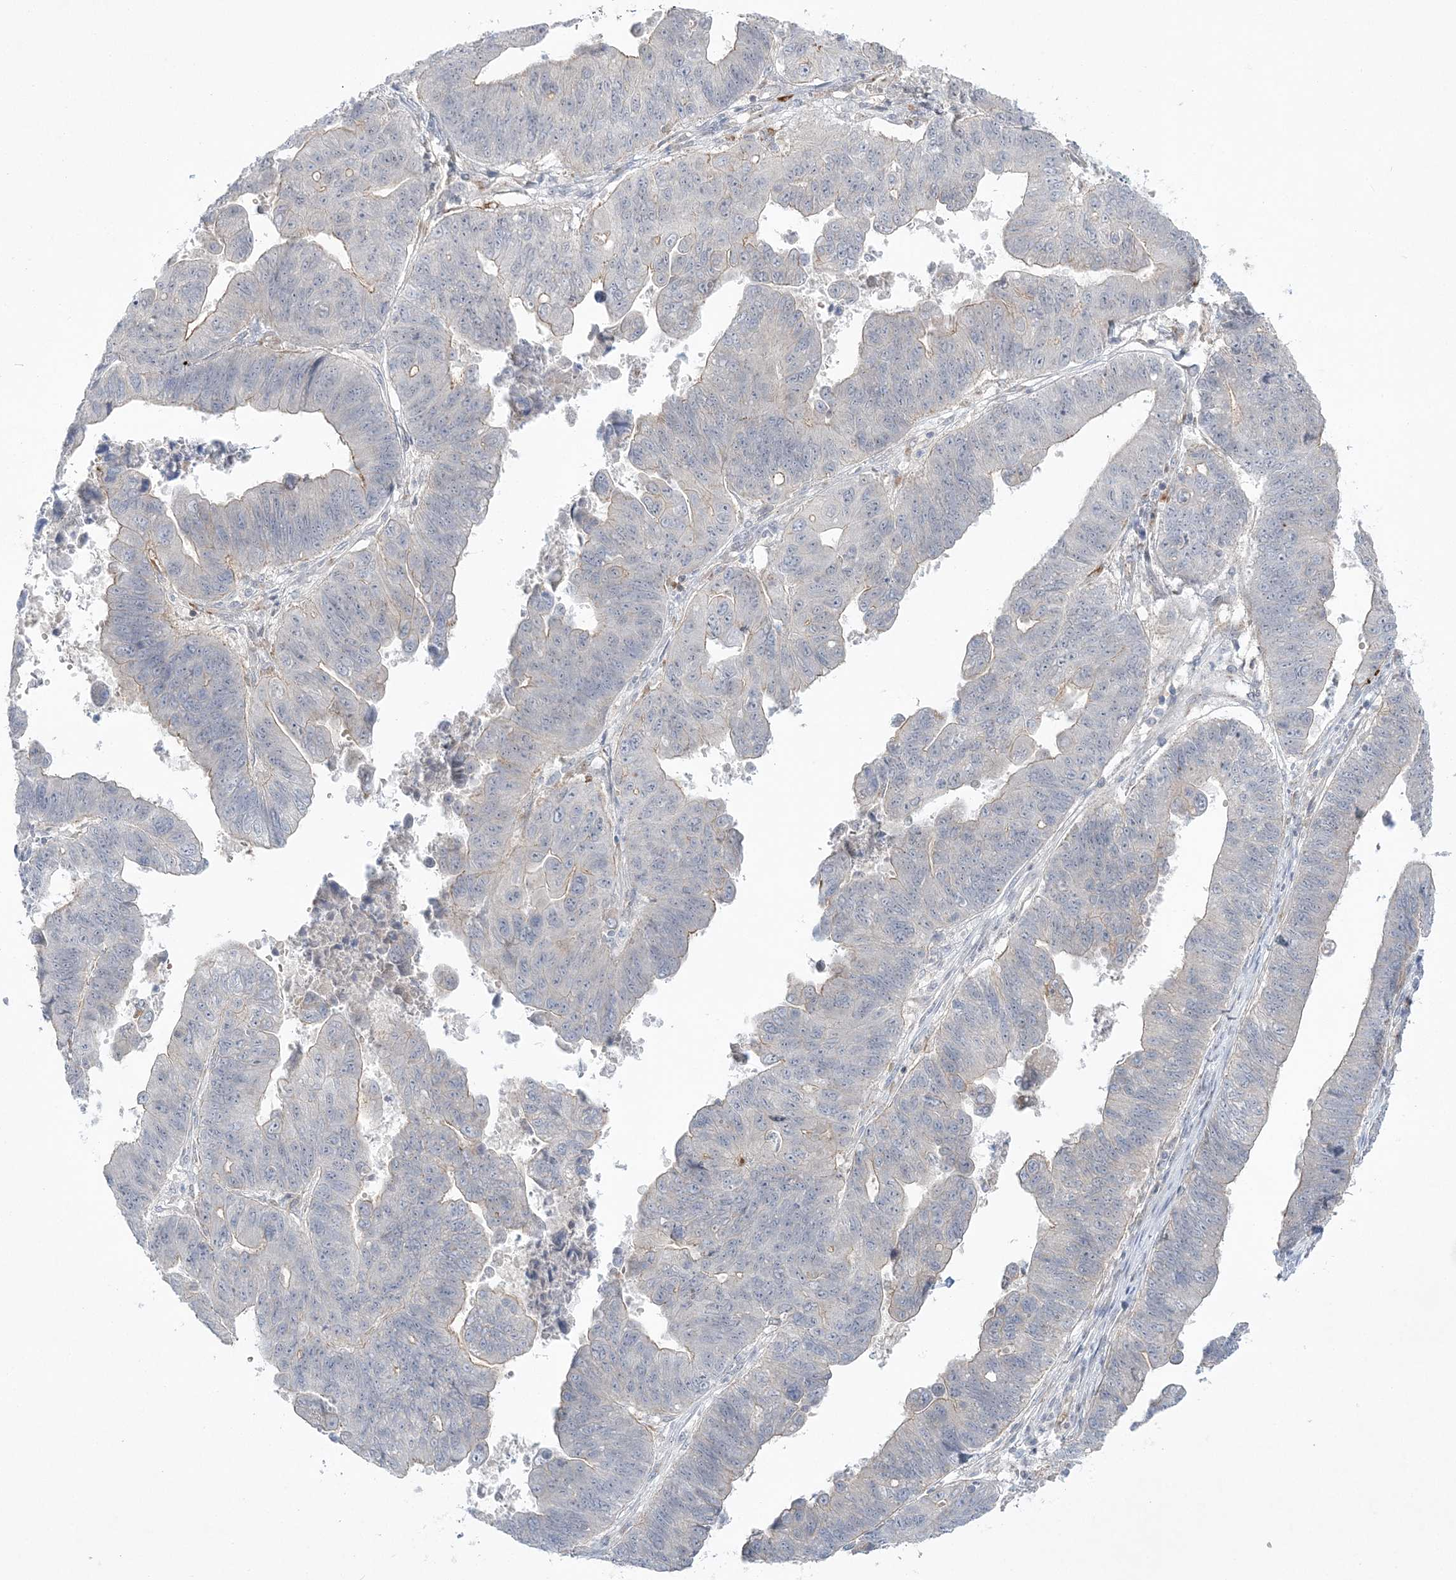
{"staining": {"intensity": "weak", "quantity": "25%-75%", "location": "cytoplasmic/membranous"}, "tissue": "stomach cancer", "cell_type": "Tumor cells", "image_type": "cancer", "snomed": [{"axis": "morphology", "description": "Adenocarcinoma, NOS"}, {"axis": "topography", "description": "Stomach"}], "caption": "Weak cytoplasmic/membranous expression for a protein is appreciated in approximately 25%-75% of tumor cells of adenocarcinoma (stomach) using immunohistochemistry.", "gene": "ADAMTS12", "patient": {"sex": "male", "age": 59}}